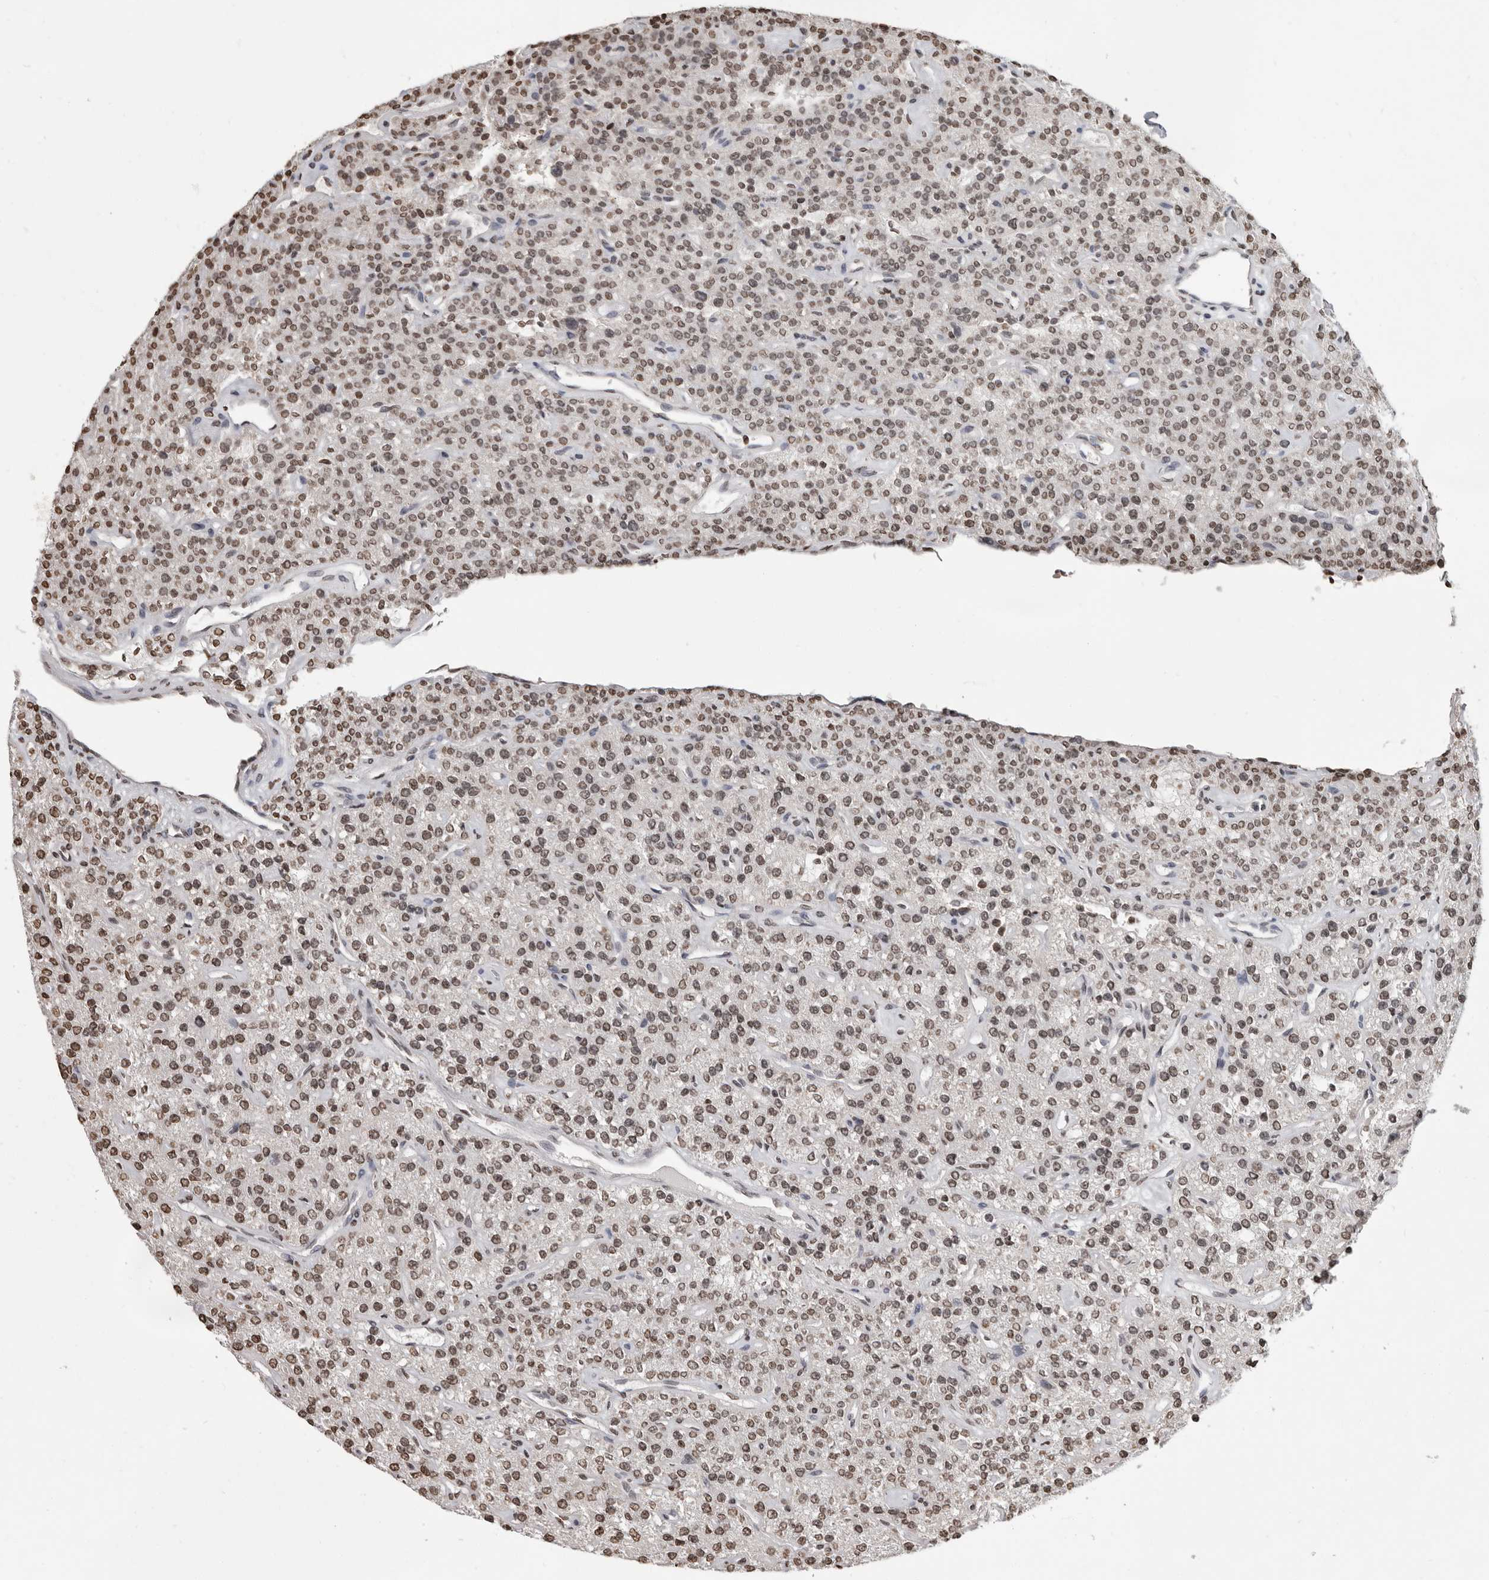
{"staining": {"intensity": "weak", "quantity": ">75%", "location": "nuclear"}, "tissue": "parathyroid gland", "cell_type": "Glandular cells", "image_type": "normal", "snomed": [{"axis": "morphology", "description": "Normal tissue, NOS"}, {"axis": "topography", "description": "Parathyroid gland"}], "caption": "A photomicrograph of parathyroid gland stained for a protein demonstrates weak nuclear brown staining in glandular cells. The staining was performed using DAB (3,3'-diaminobenzidine), with brown indicating positive protein expression. Nuclei are stained blue with hematoxylin.", "gene": "WDR45", "patient": {"sex": "male", "age": 46}}